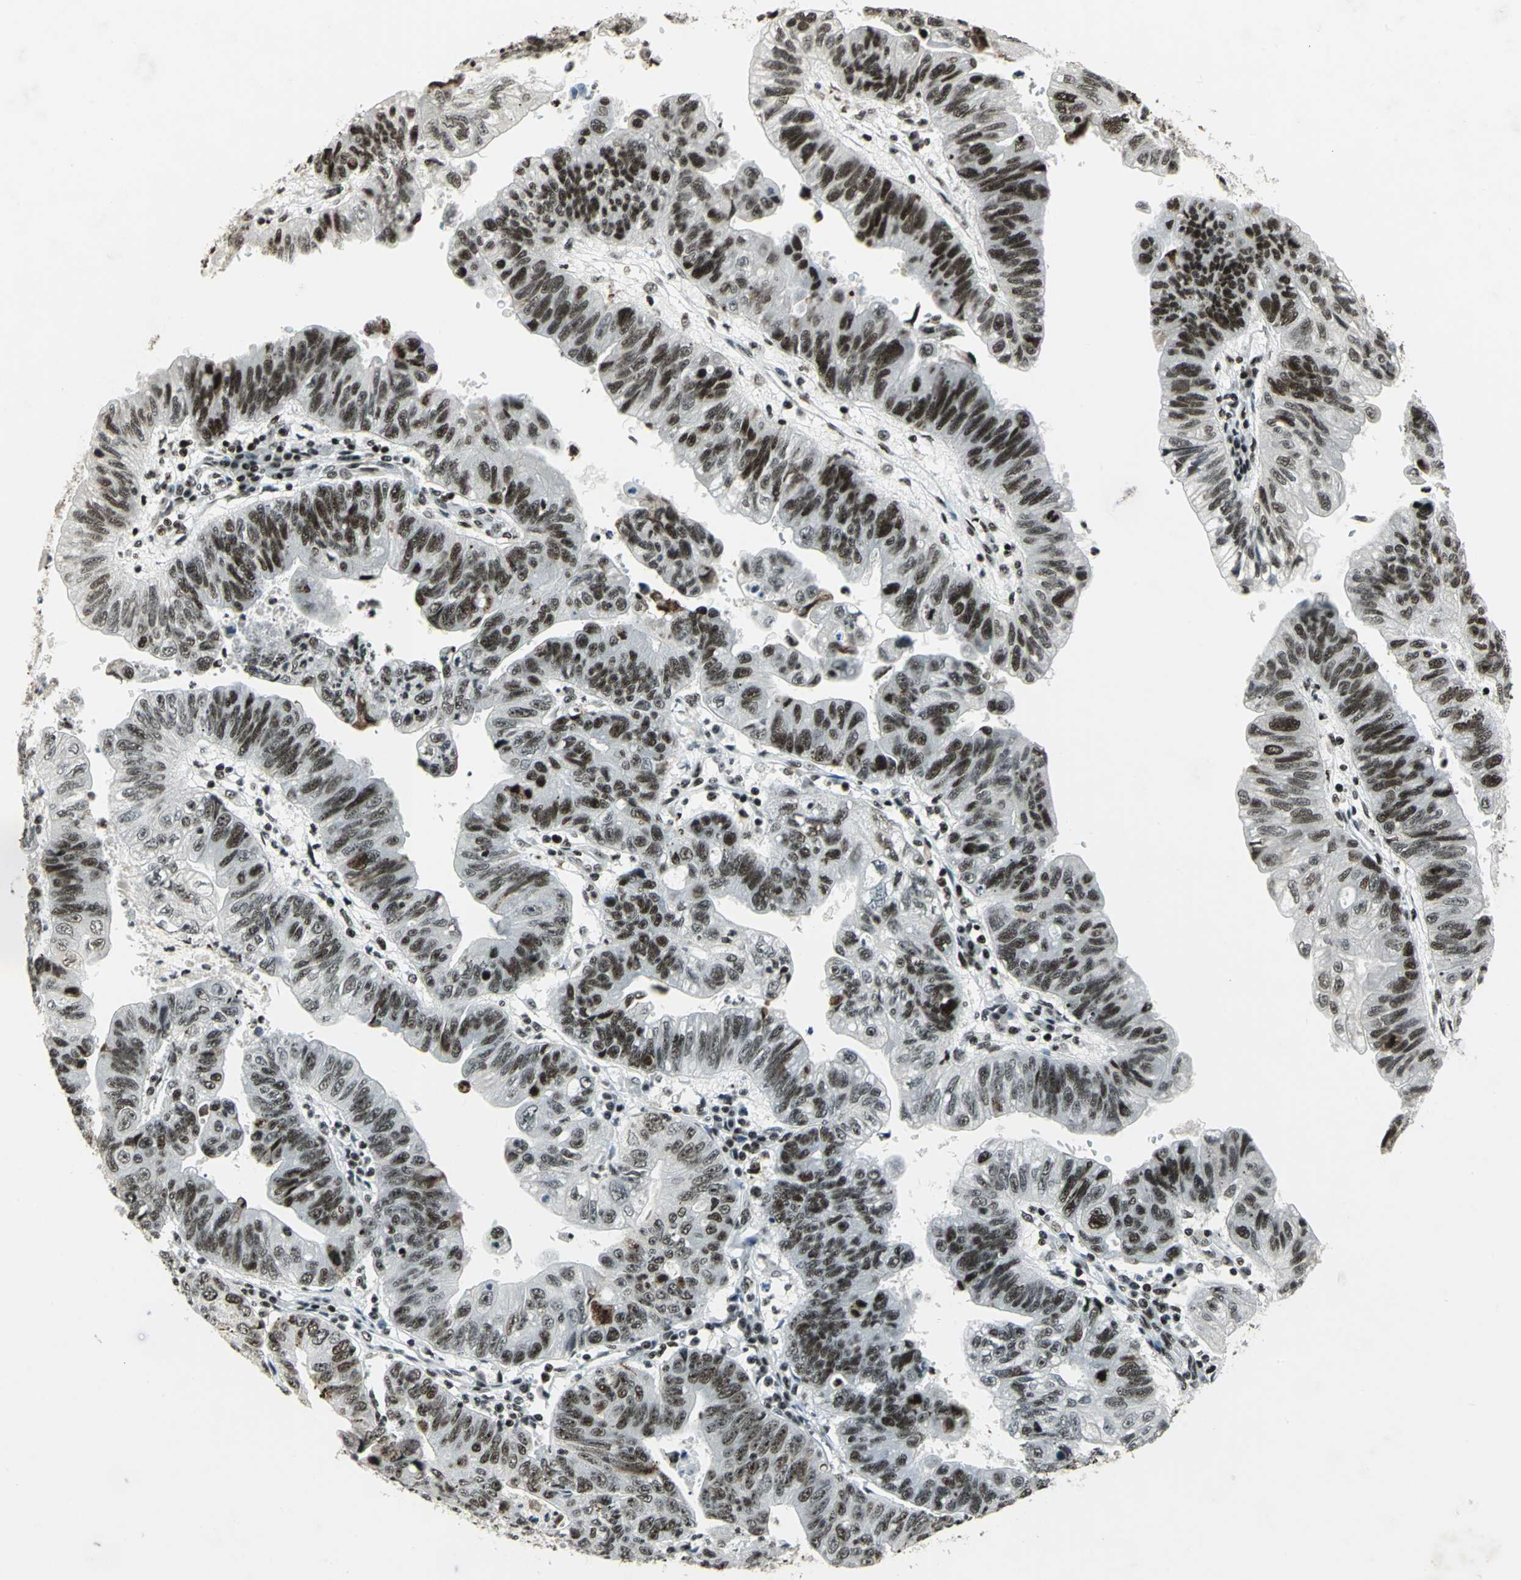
{"staining": {"intensity": "moderate", "quantity": ">75%", "location": "nuclear"}, "tissue": "stomach cancer", "cell_type": "Tumor cells", "image_type": "cancer", "snomed": [{"axis": "morphology", "description": "Adenocarcinoma, NOS"}, {"axis": "topography", "description": "Stomach"}], "caption": "Adenocarcinoma (stomach) stained with DAB immunohistochemistry (IHC) shows medium levels of moderate nuclear expression in about >75% of tumor cells.", "gene": "UBTF", "patient": {"sex": "male", "age": 59}}